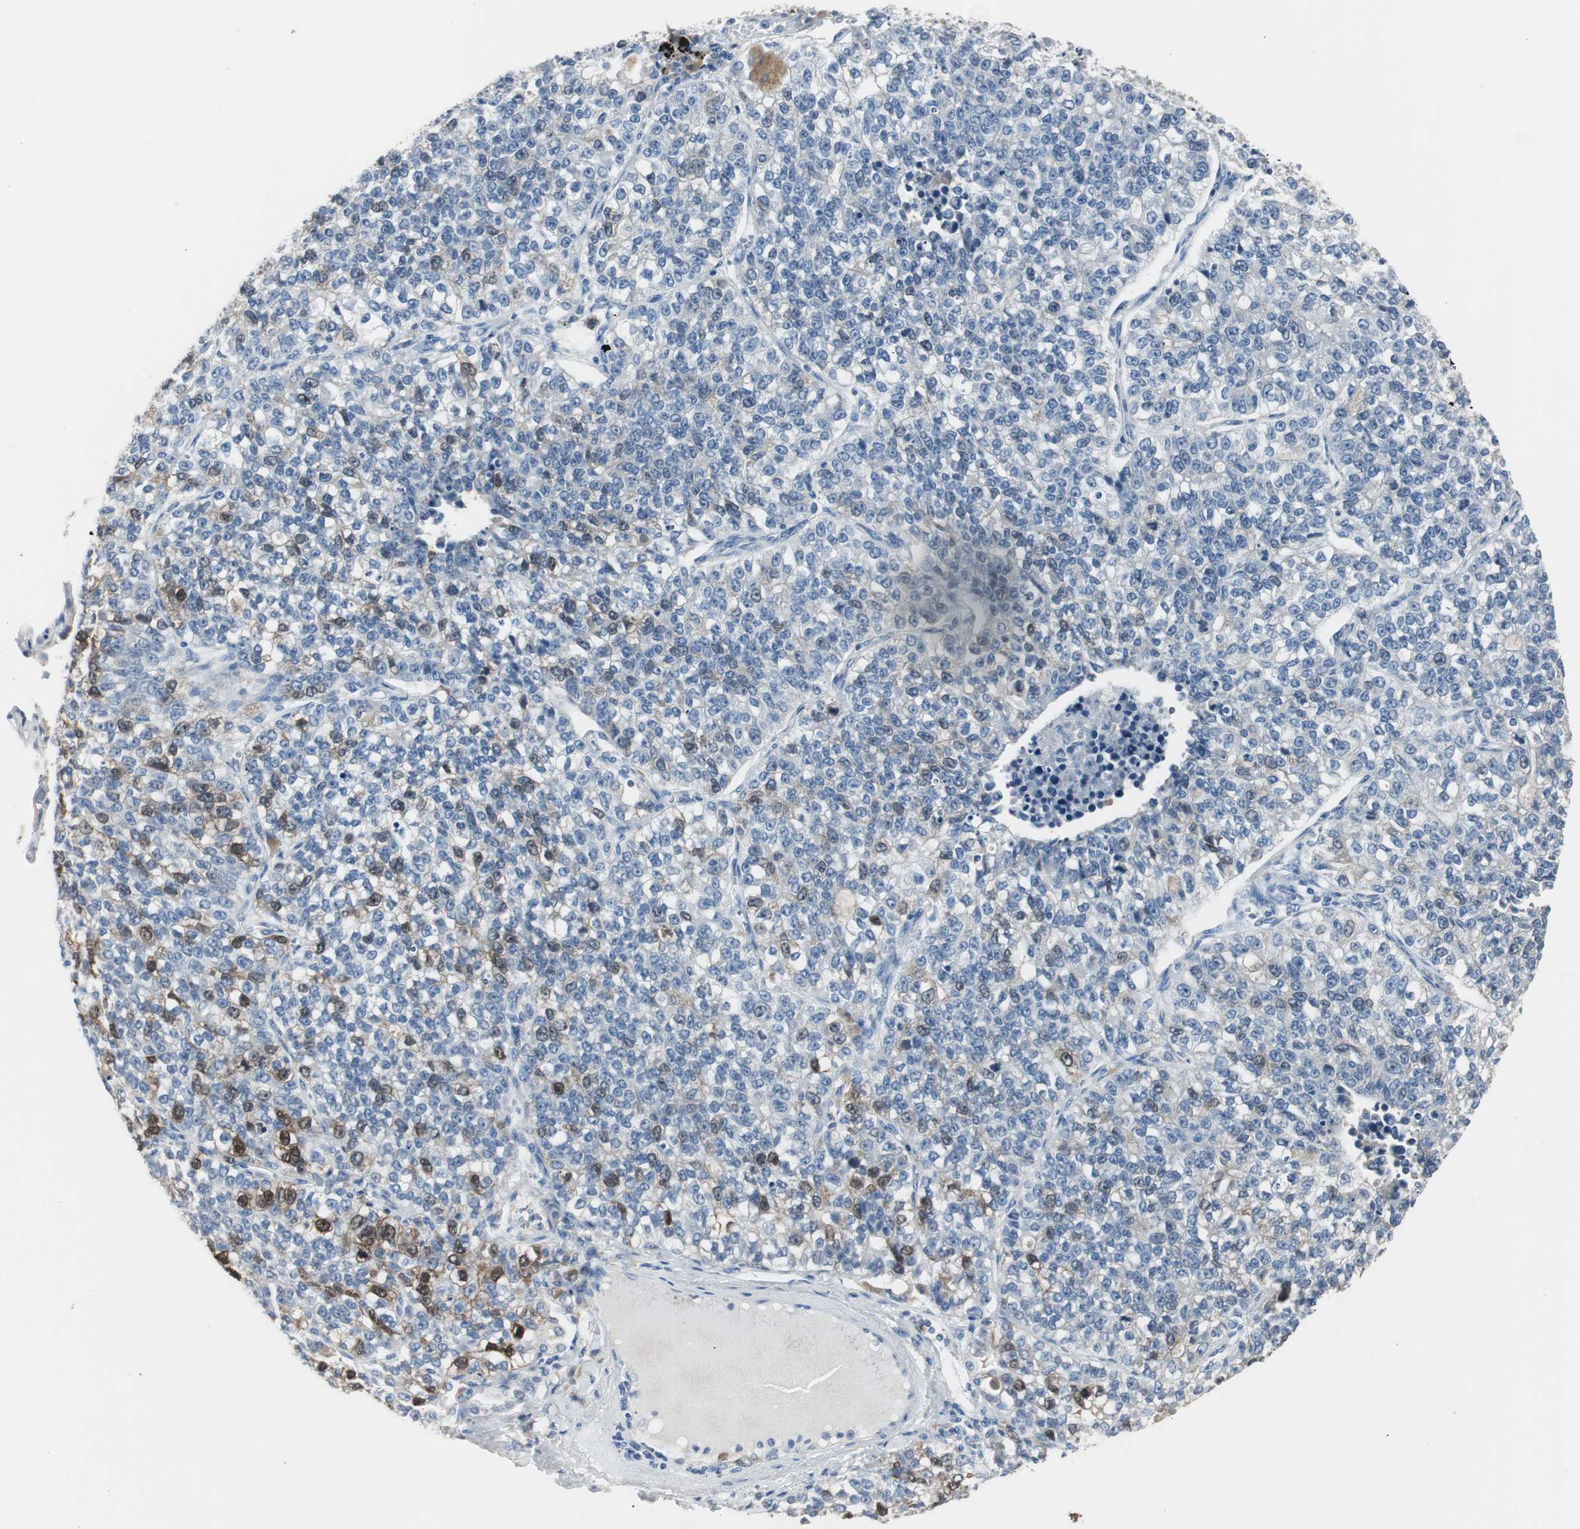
{"staining": {"intensity": "weak", "quantity": "<25%", "location": "cytoplasmic/membranous,nuclear"}, "tissue": "lung cancer", "cell_type": "Tumor cells", "image_type": "cancer", "snomed": [{"axis": "morphology", "description": "Adenocarcinoma, NOS"}, {"axis": "topography", "description": "Lung"}], "caption": "Immunohistochemical staining of human lung cancer shows no significant positivity in tumor cells.", "gene": "TK1", "patient": {"sex": "male", "age": 49}}